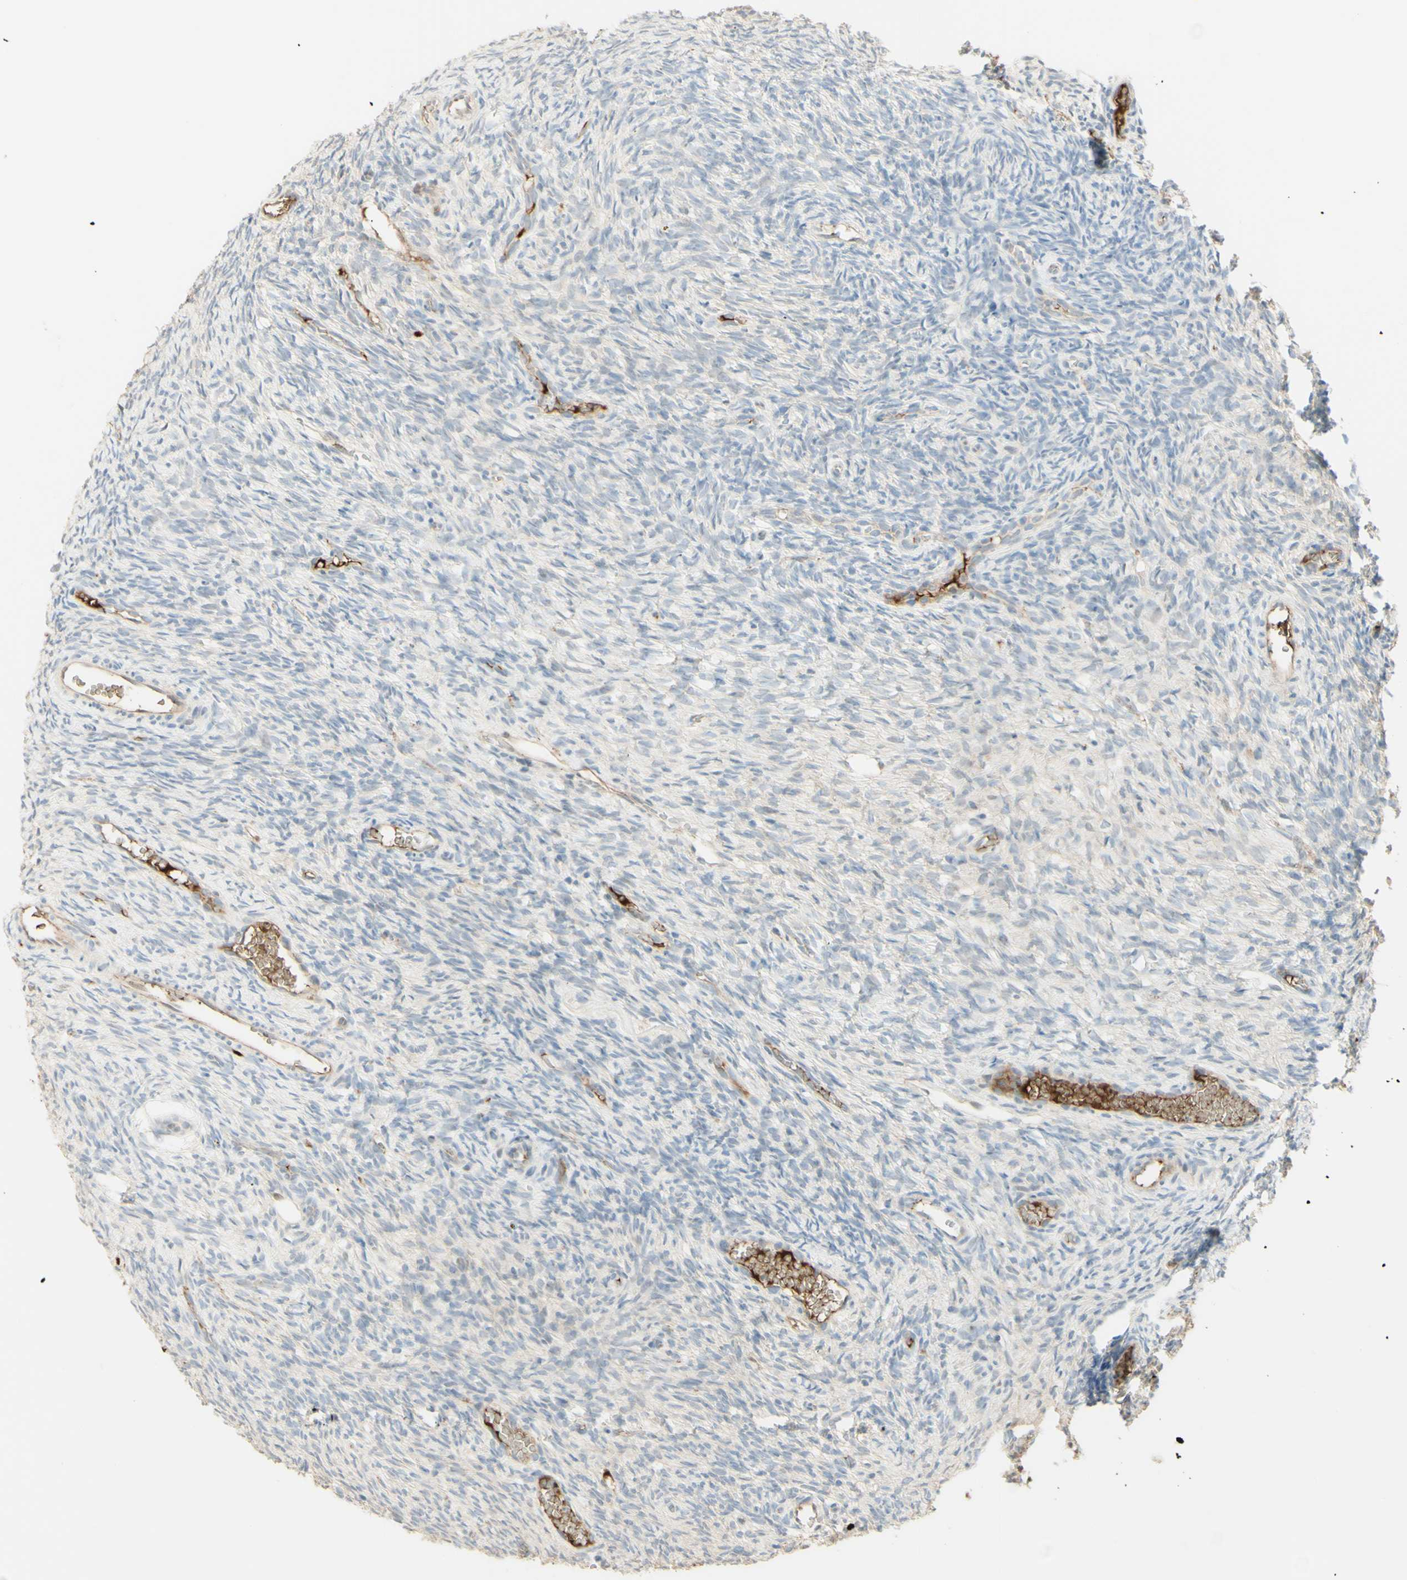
{"staining": {"intensity": "negative", "quantity": "none", "location": "none"}, "tissue": "ovary", "cell_type": "Ovarian stroma cells", "image_type": "normal", "snomed": [{"axis": "morphology", "description": "Normal tissue, NOS"}, {"axis": "topography", "description": "Ovary"}], "caption": "Immunohistochemical staining of benign ovary demonstrates no significant positivity in ovarian stroma cells. The staining was performed using DAB to visualize the protein expression in brown, while the nuclei were stained in blue with hematoxylin (Magnification: 20x).", "gene": "ANGPT2", "patient": {"sex": "female", "age": 35}}